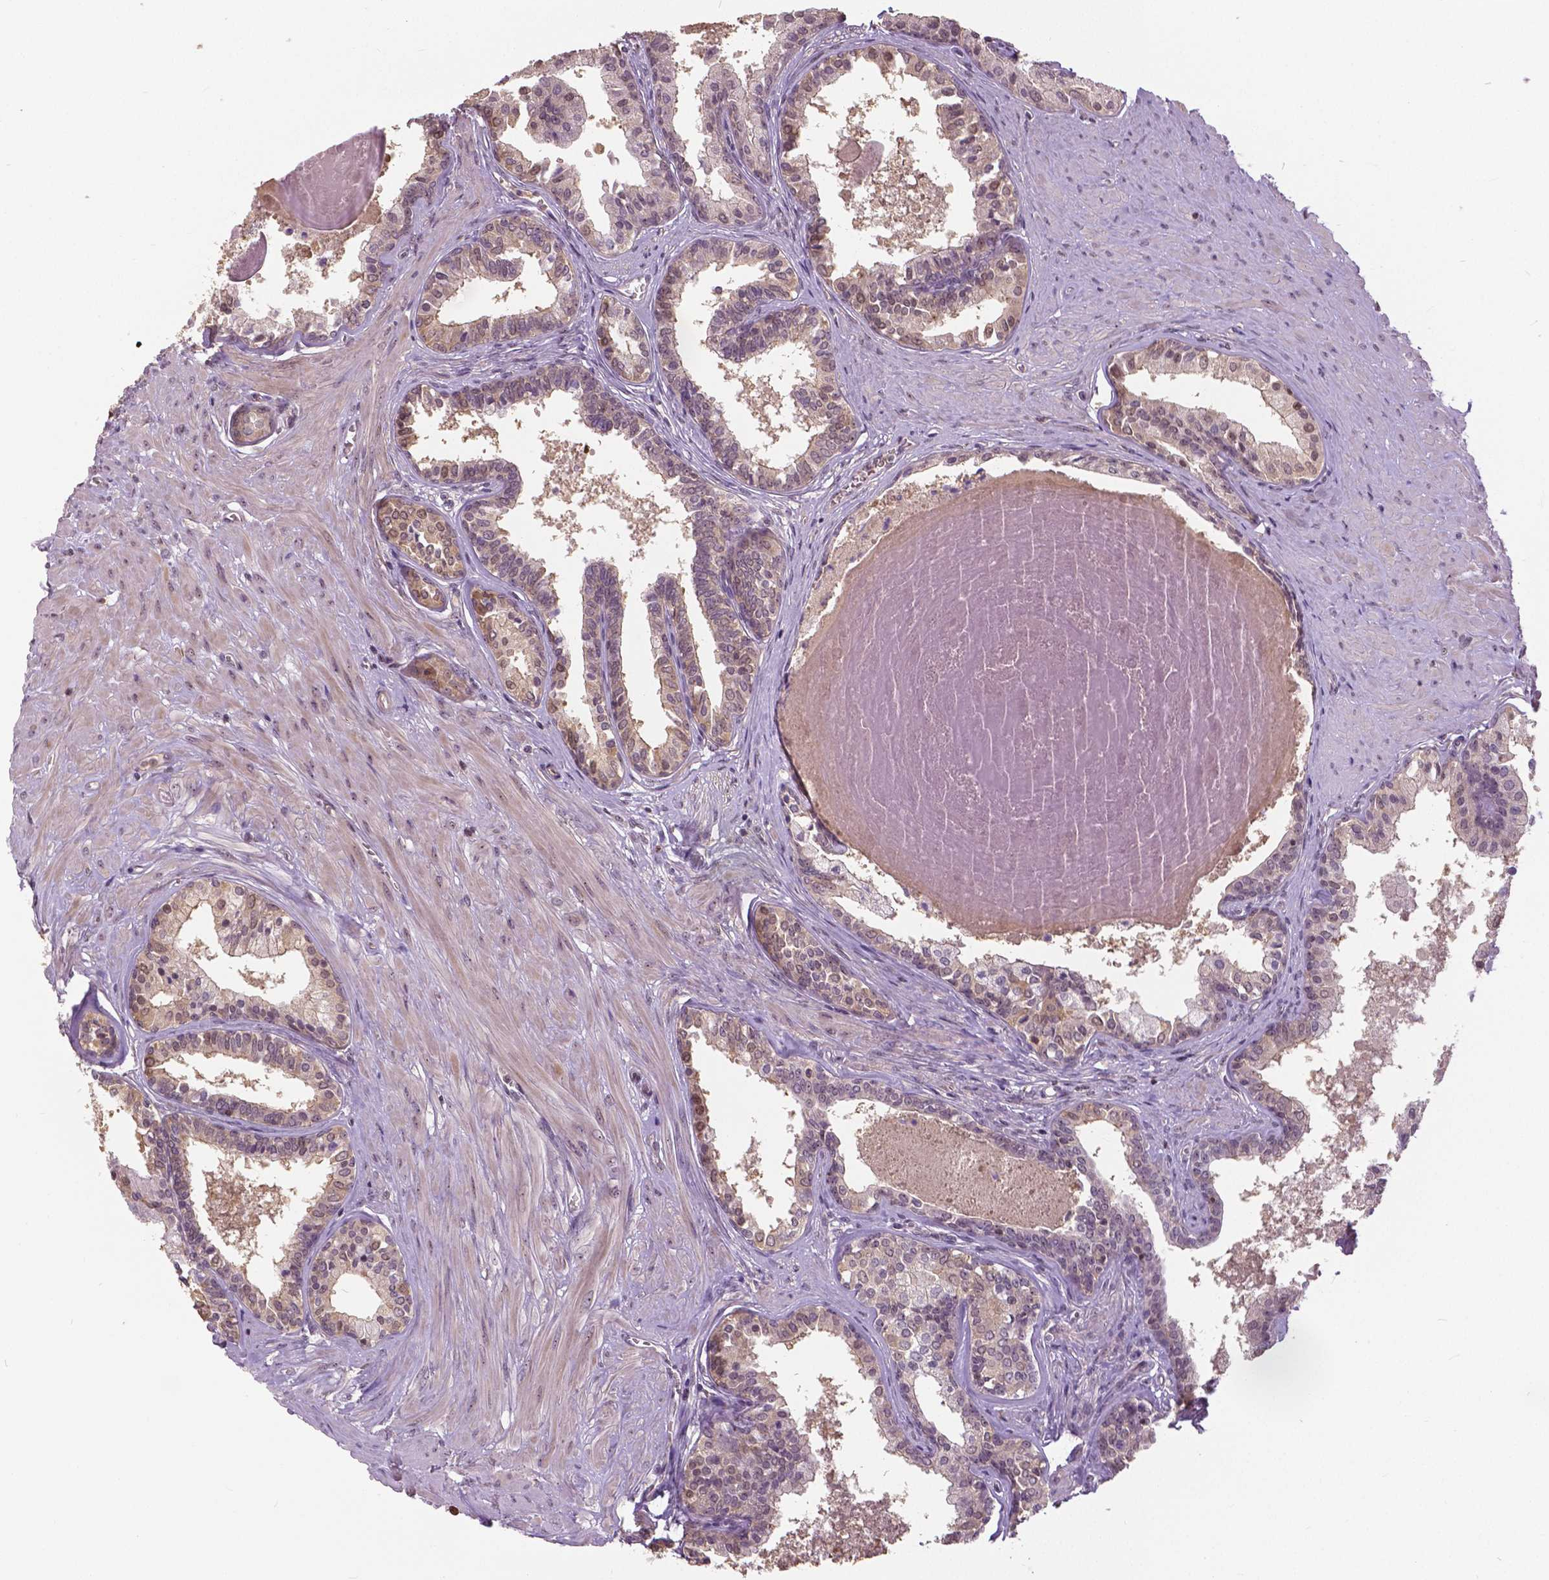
{"staining": {"intensity": "weak", "quantity": "<25%", "location": "cytoplasmic/membranous"}, "tissue": "prostate", "cell_type": "Glandular cells", "image_type": "normal", "snomed": [{"axis": "morphology", "description": "Normal tissue, NOS"}, {"axis": "topography", "description": "Prostate"}], "caption": "Micrograph shows no significant protein positivity in glandular cells of unremarkable prostate.", "gene": "ANXA13", "patient": {"sex": "male", "age": 61}}